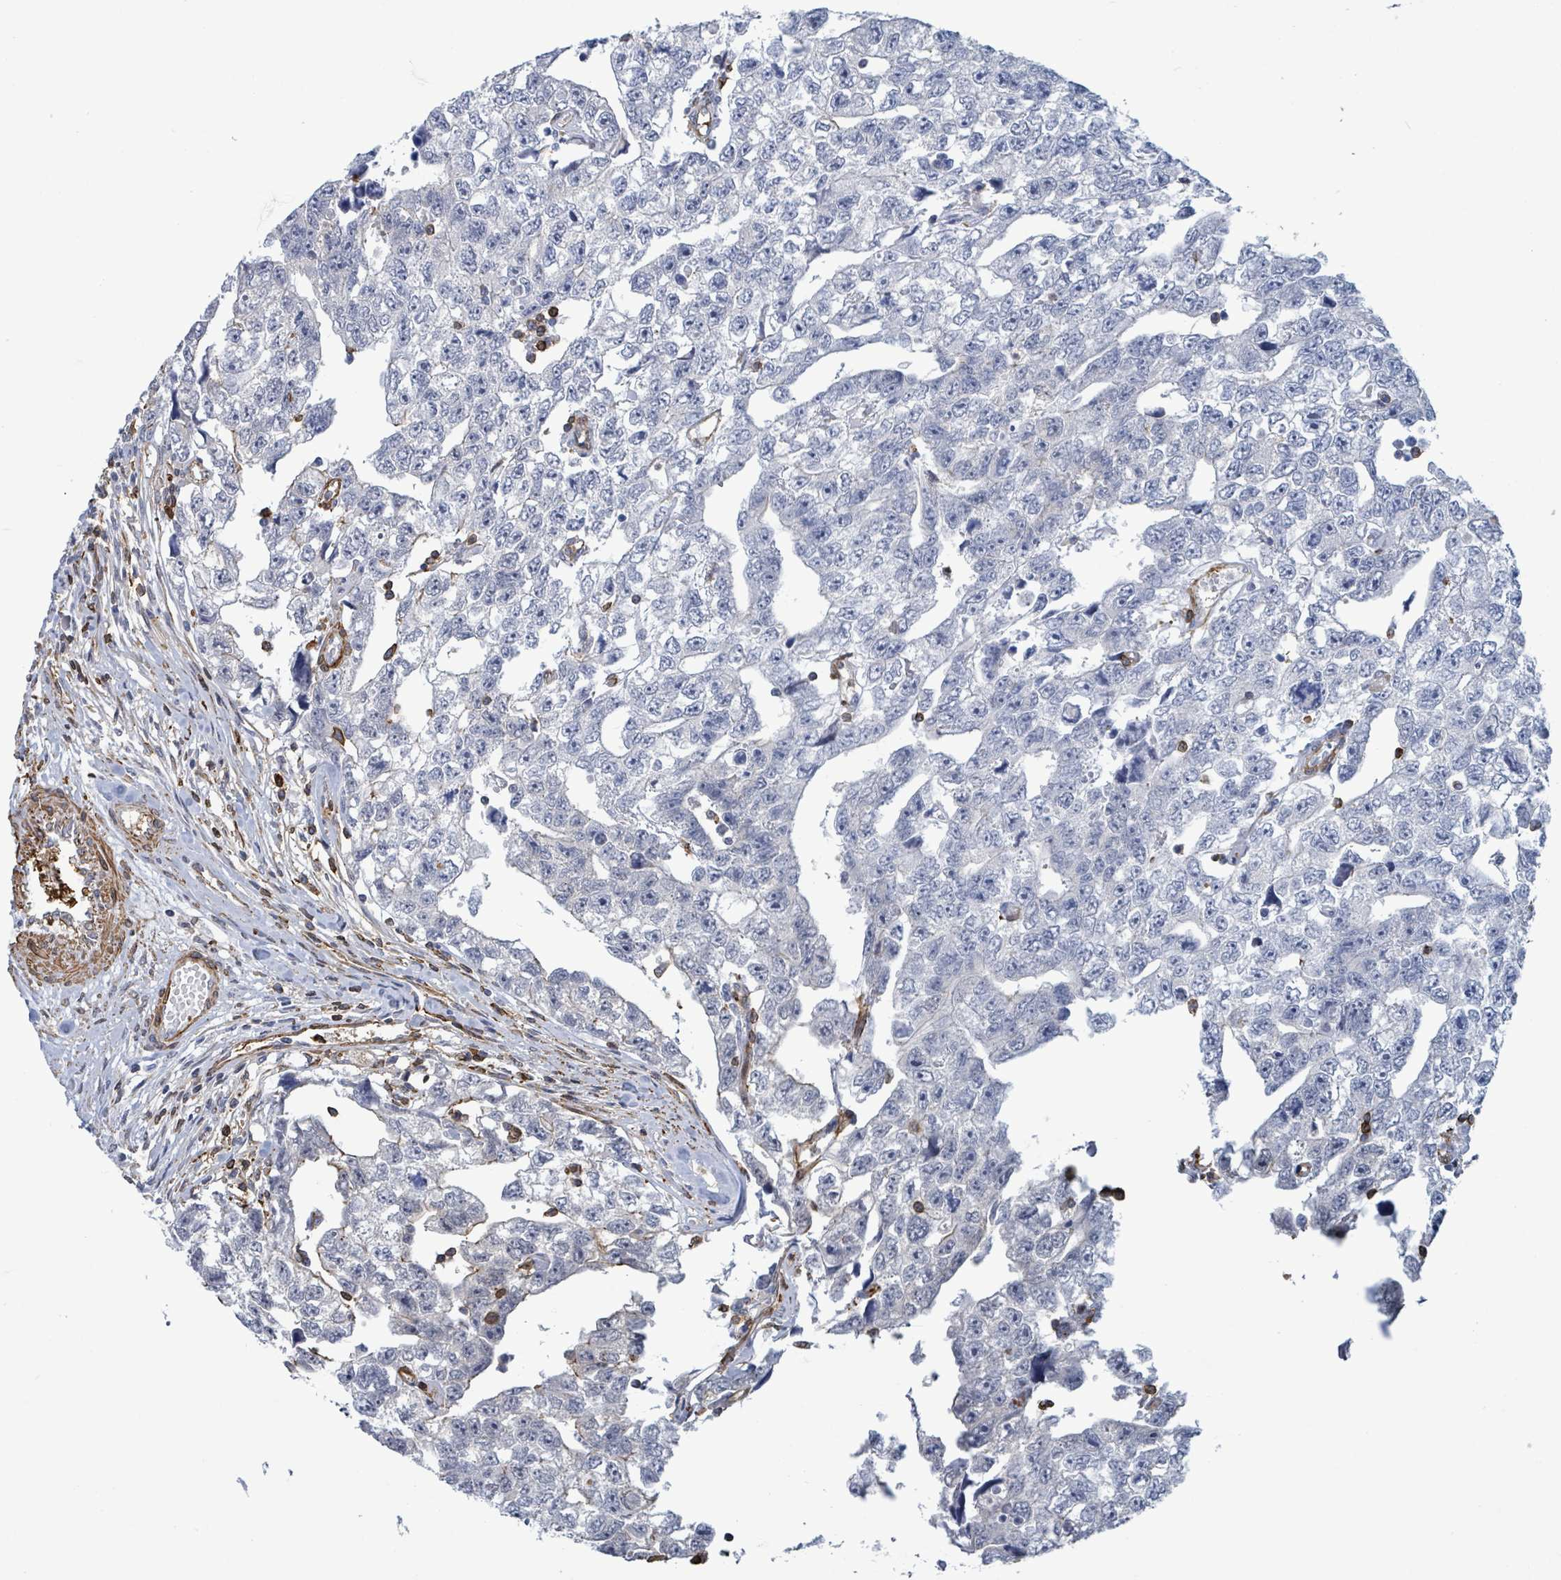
{"staining": {"intensity": "negative", "quantity": "none", "location": "none"}, "tissue": "testis cancer", "cell_type": "Tumor cells", "image_type": "cancer", "snomed": [{"axis": "morphology", "description": "Carcinoma, Embryonal, NOS"}, {"axis": "topography", "description": "Testis"}], "caption": "This is a histopathology image of immunohistochemistry staining of testis embryonal carcinoma, which shows no positivity in tumor cells. The staining was performed using DAB (3,3'-diaminobenzidine) to visualize the protein expression in brown, while the nuclei were stained in blue with hematoxylin (Magnification: 20x).", "gene": "PRKRIP1", "patient": {"sex": "male", "age": 22}}